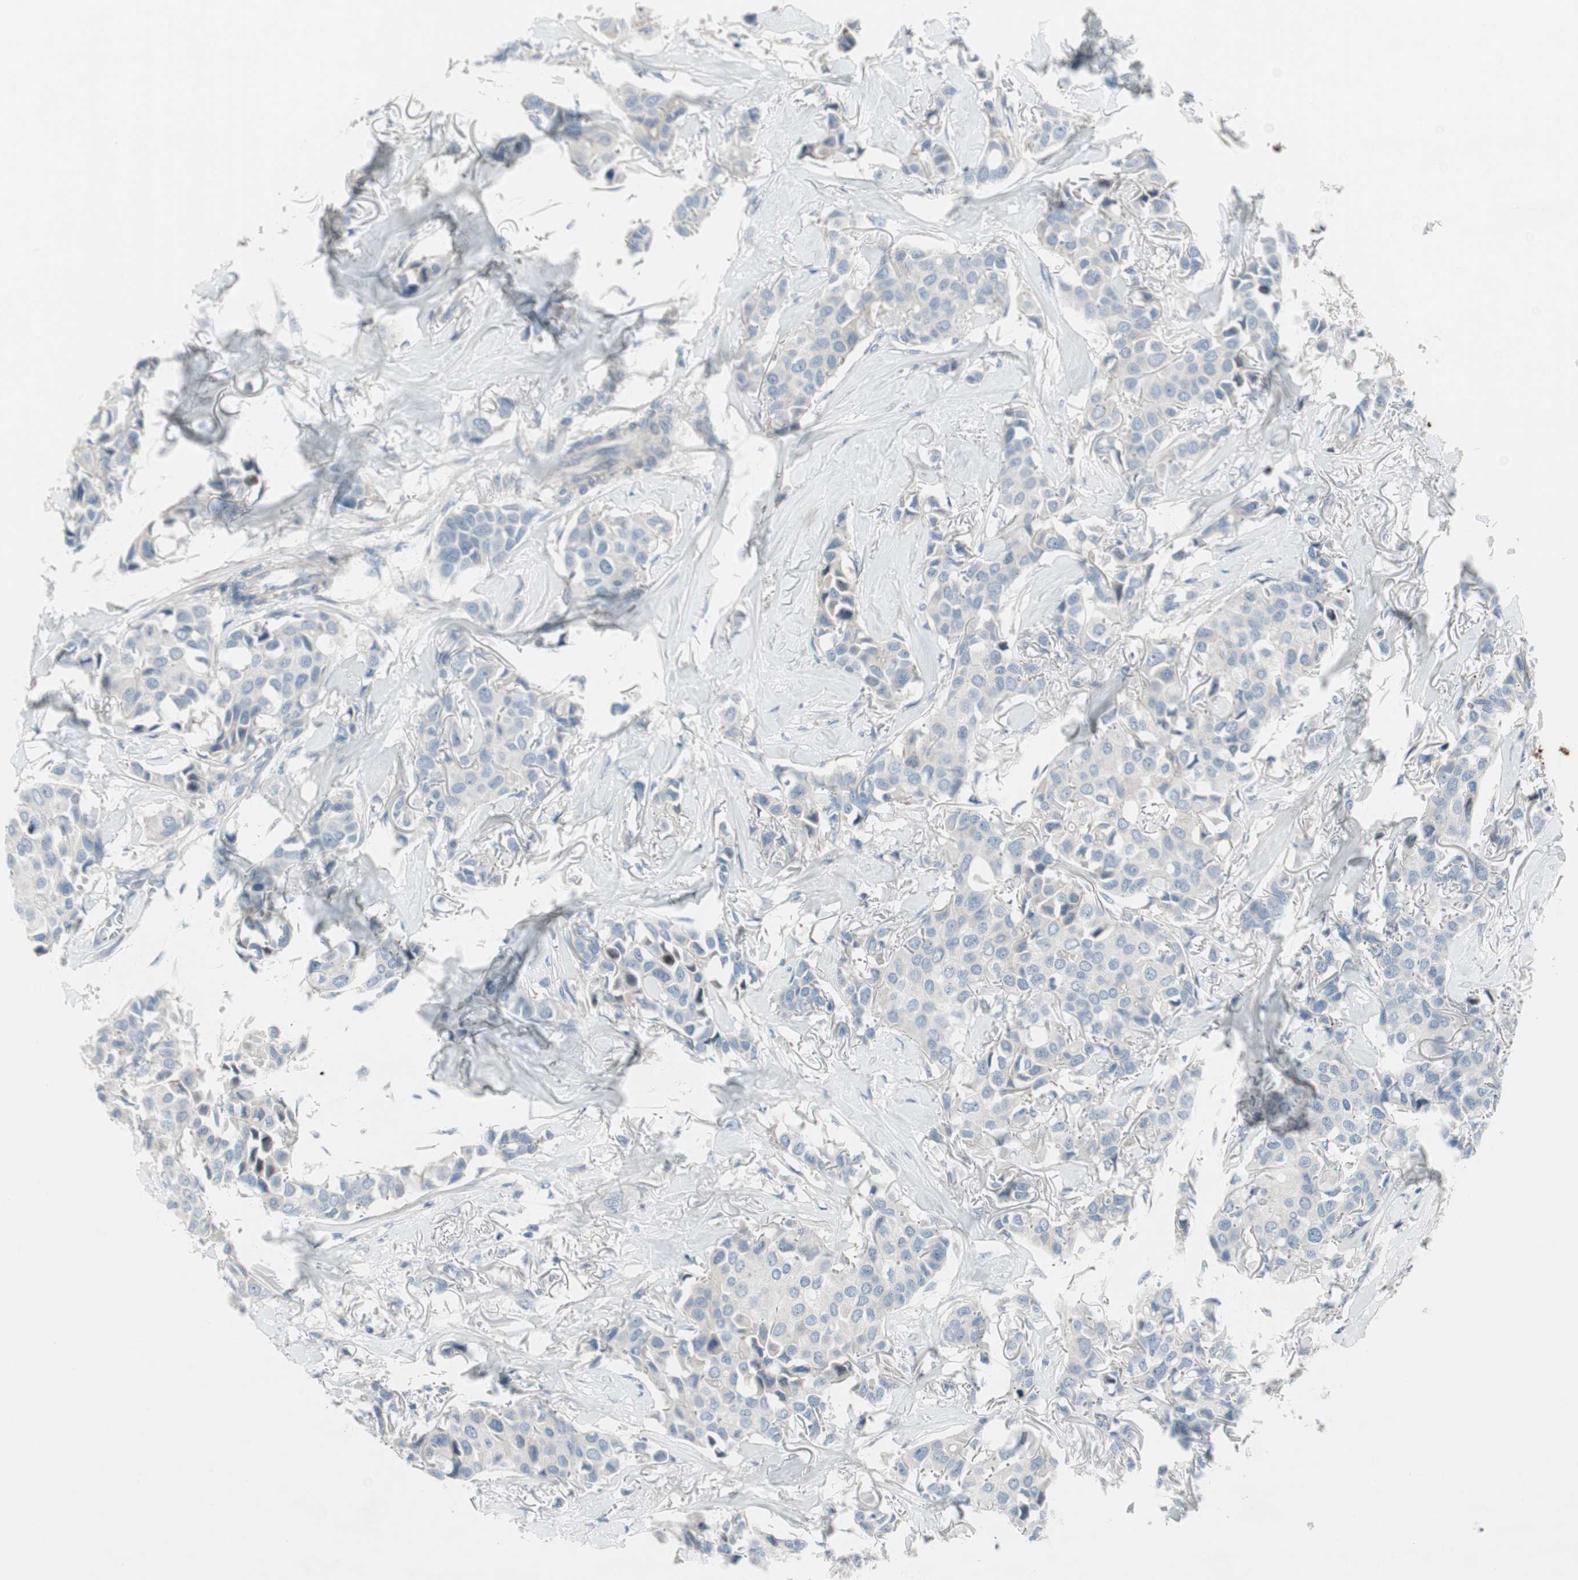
{"staining": {"intensity": "negative", "quantity": "none", "location": "none"}, "tissue": "breast cancer", "cell_type": "Tumor cells", "image_type": "cancer", "snomed": [{"axis": "morphology", "description": "Duct carcinoma"}, {"axis": "topography", "description": "Breast"}], "caption": "This is a micrograph of IHC staining of breast cancer, which shows no expression in tumor cells.", "gene": "PIGR", "patient": {"sex": "female", "age": 80}}